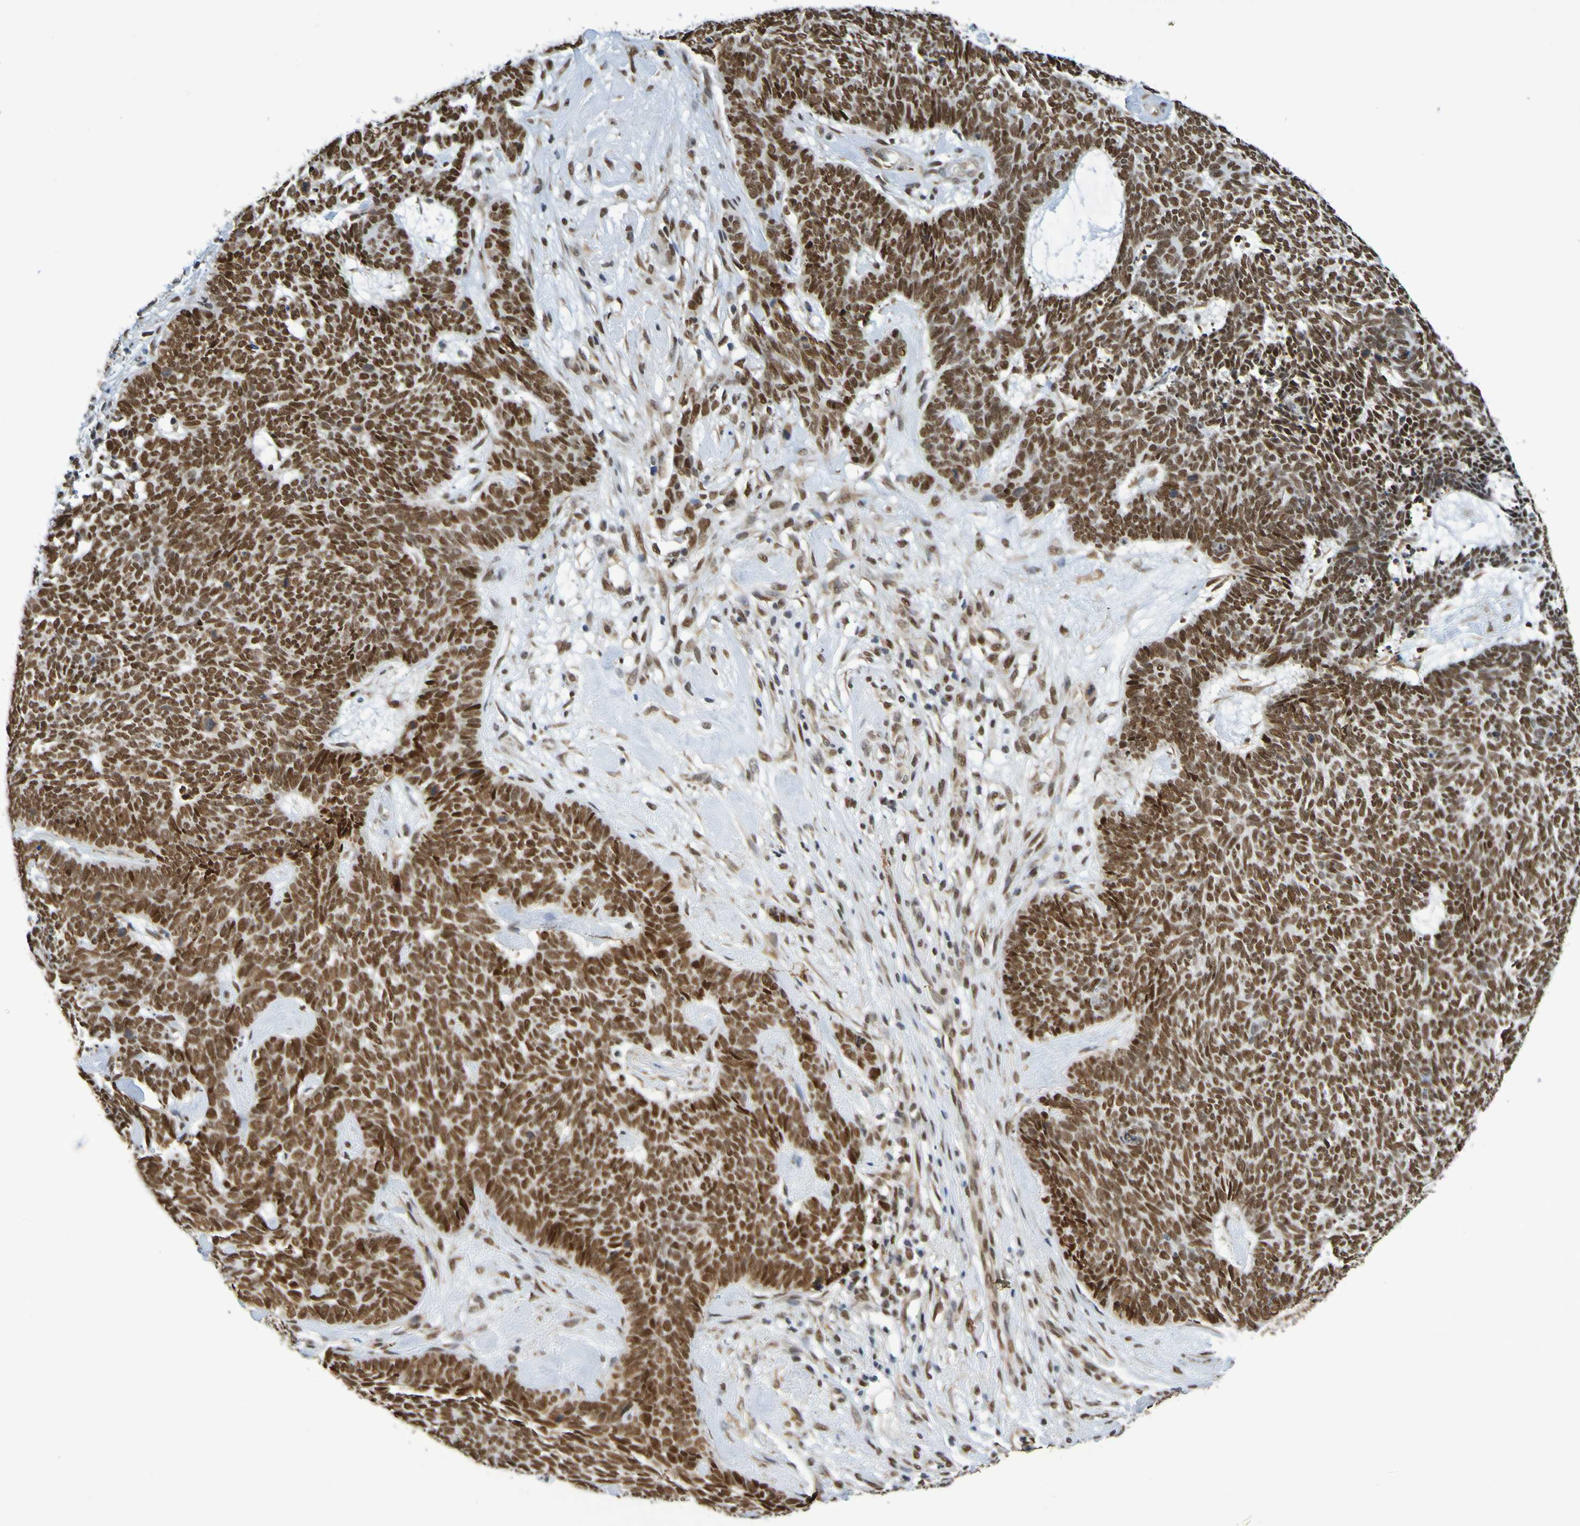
{"staining": {"intensity": "strong", "quantity": ">75%", "location": "nuclear"}, "tissue": "skin cancer", "cell_type": "Tumor cells", "image_type": "cancer", "snomed": [{"axis": "morphology", "description": "Basal cell carcinoma"}, {"axis": "topography", "description": "Skin"}], "caption": "A photomicrograph of basal cell carcinoma (skin) stained for a protein demonstrates strong nuclear brown staining in tumor cells.", "gene": "HDAC2", "patient": {"sex": "female", "age": 84}}